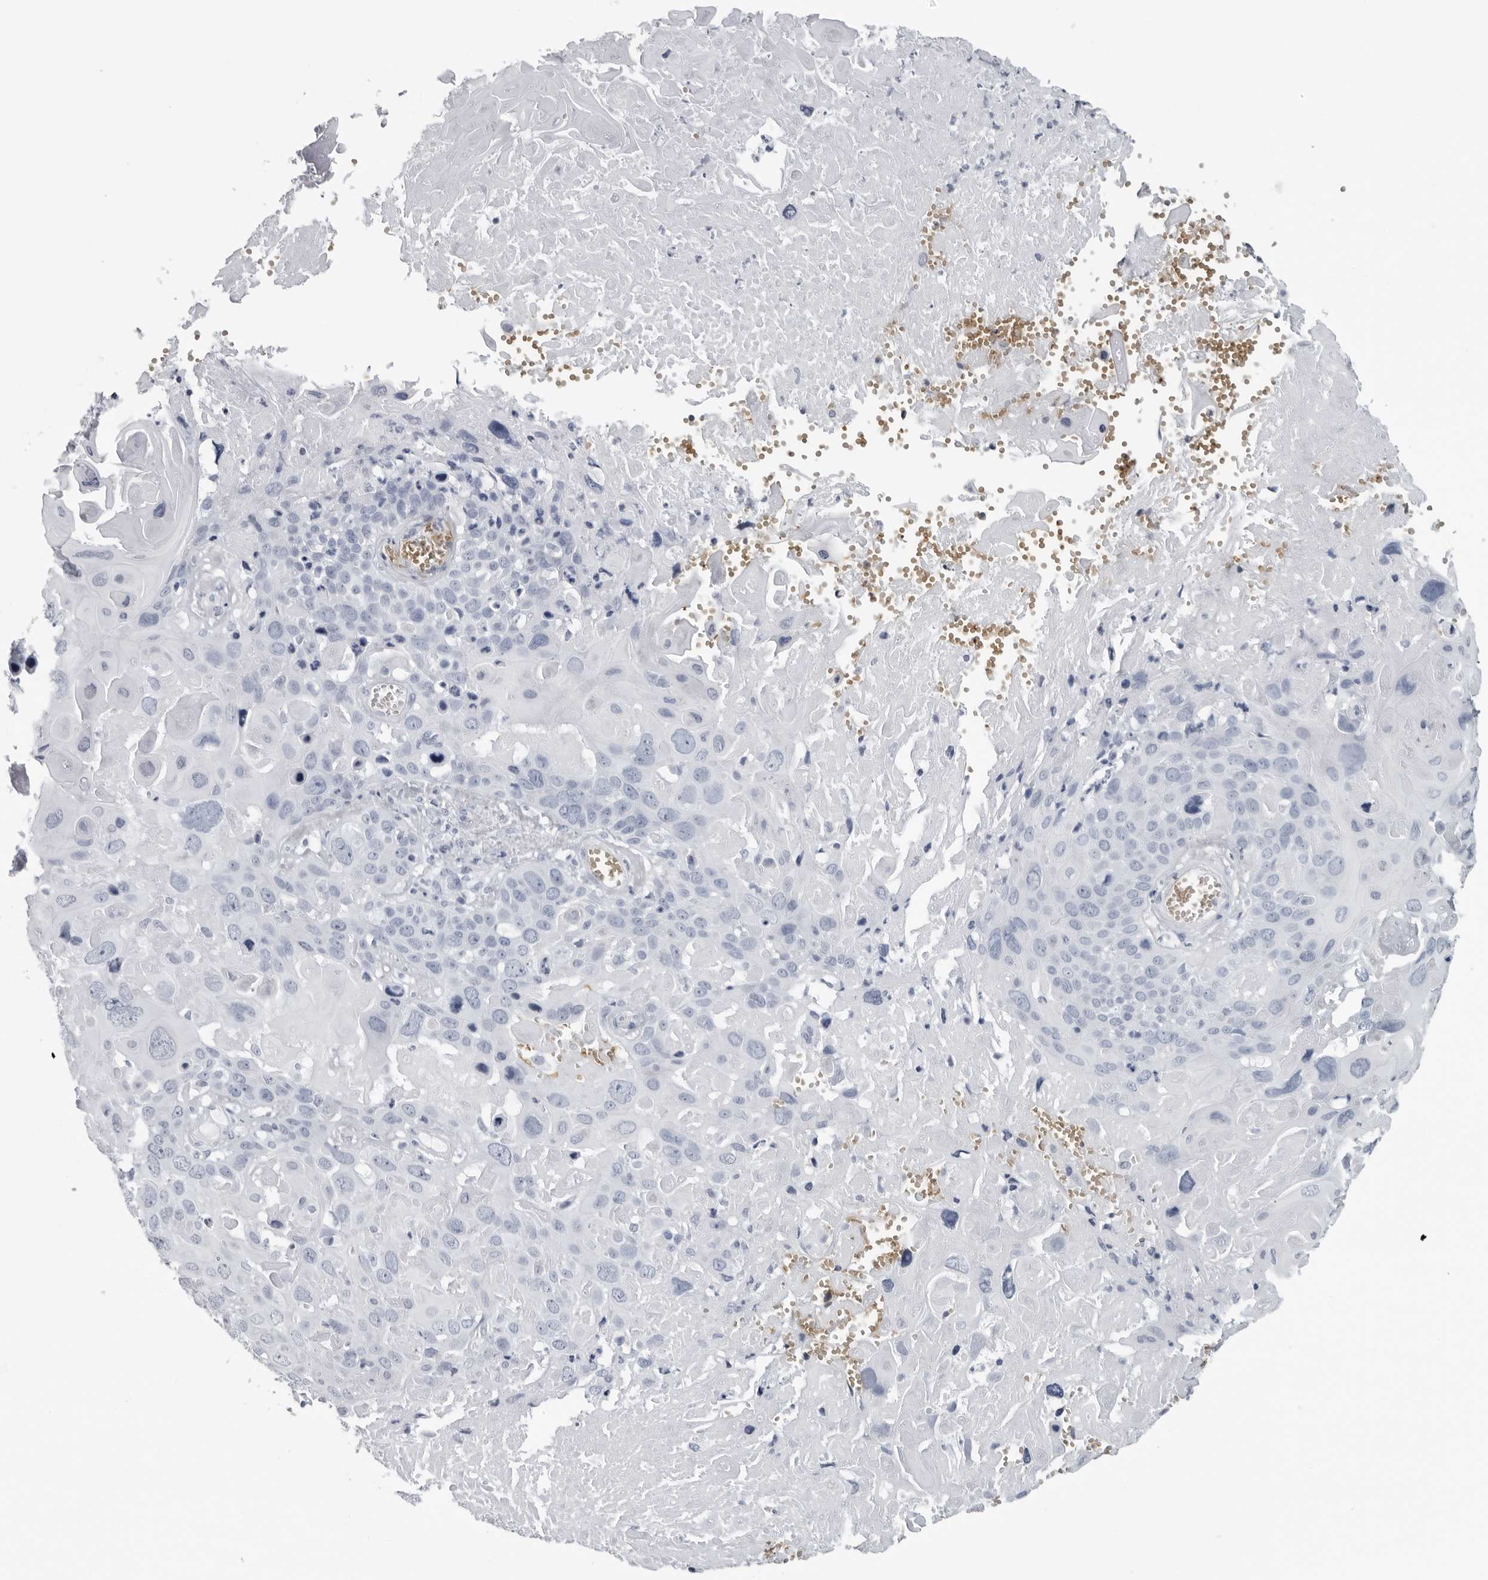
{"staining": {"intensity": "negative", "quantity": "none", "location": "none"}, "tissue": "cervical cancer", "cell_type": "Tumor cells", "image_type": "cancer", "snomed": [{"axis": "morphology", "description": "Squamous cell carcinoma, NOS"}, {"axis": "topography", "description": "Cervix"}], "caption": "Tumor cells show no significant positivity in cervical cancer (squamous cell carcinoma).", "gene": "EPB41", "patient": {"sex": "female", "age": 74}}